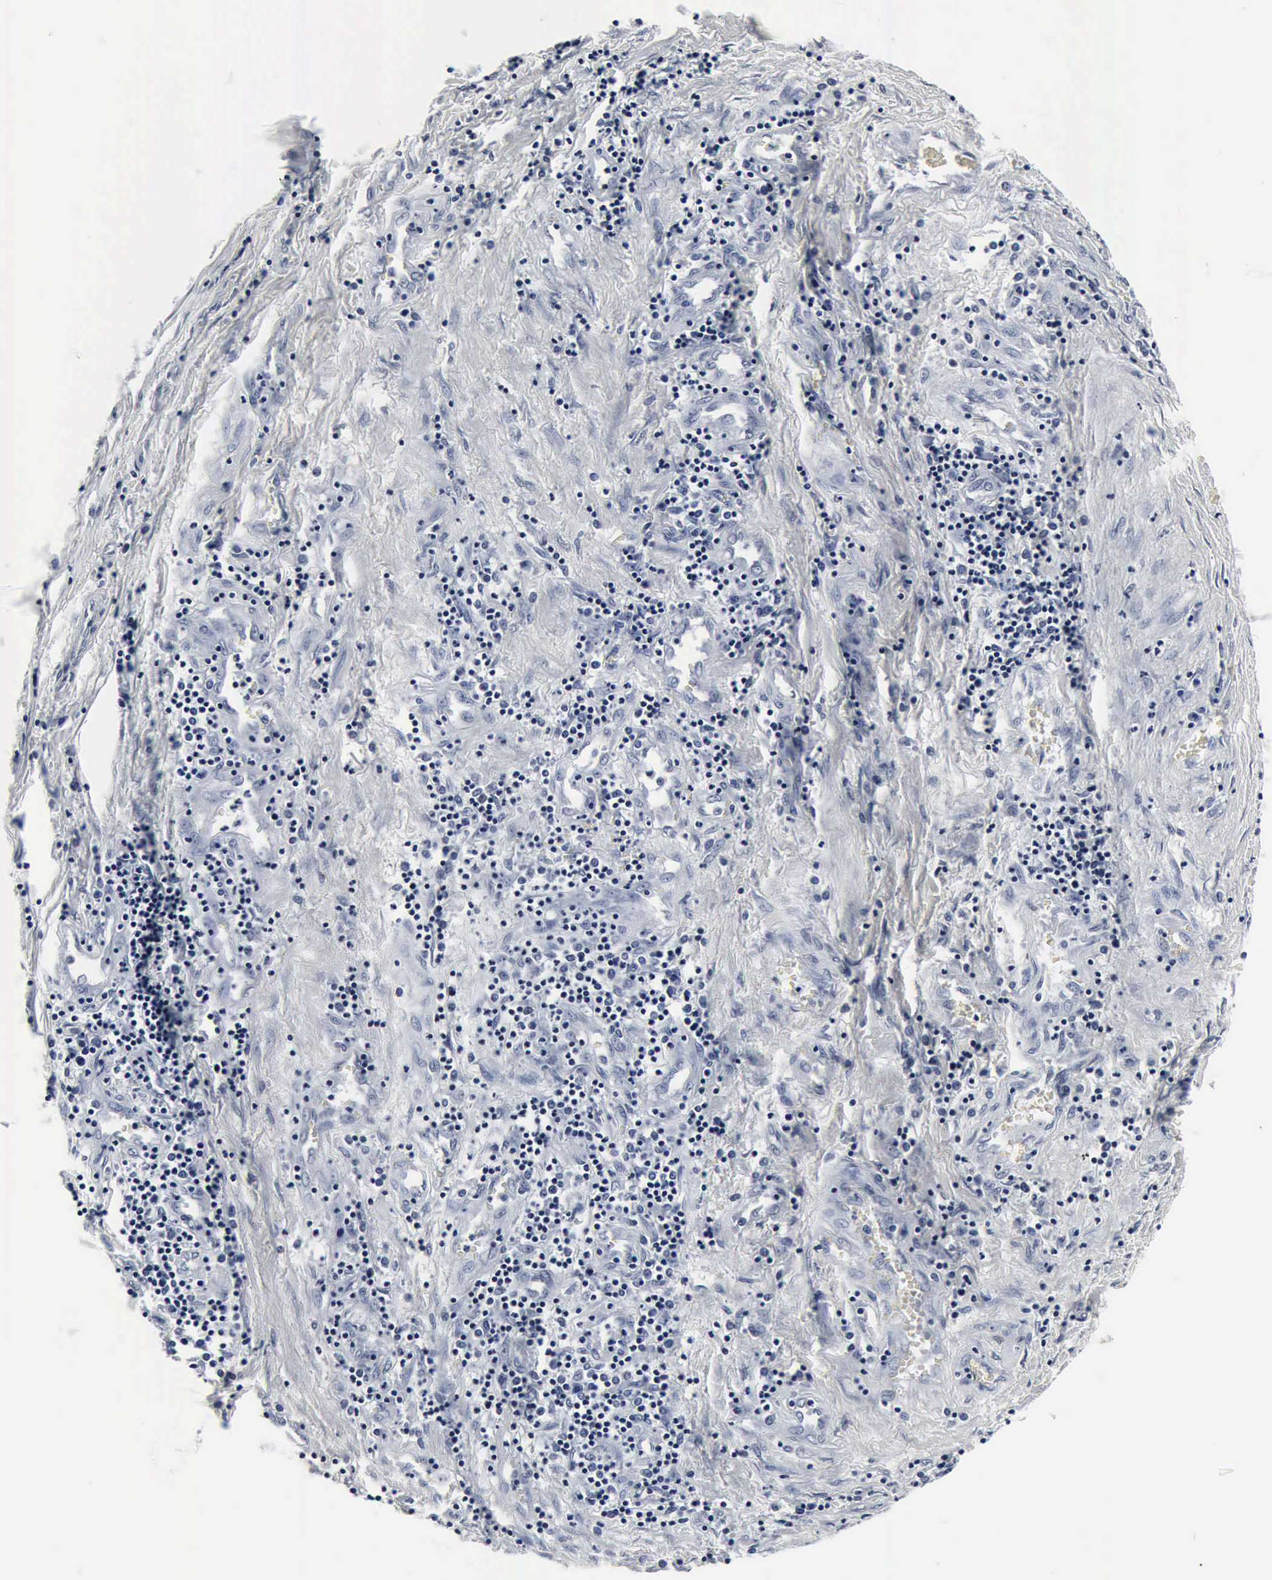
{"staining": {"intensity": "negative", "quantity": "none", "location": "none"}, "tissue": "liver cancer", "cell_type": "Tumor cells", "image_type": "cancer", "snomed": [{"axis": "morphology", "description": "Carcinoma, Hepatocellular, NOS"}, {"axis": "topography", "description": "Liver"}], "caption": "The immunohistochemistry (IHC) image has no significant staining in tumor cells of hepatocellular carcinoma (liver) tissue.", "gene": "SNAP25", "patient": {"sex": "male", "age": 24}}